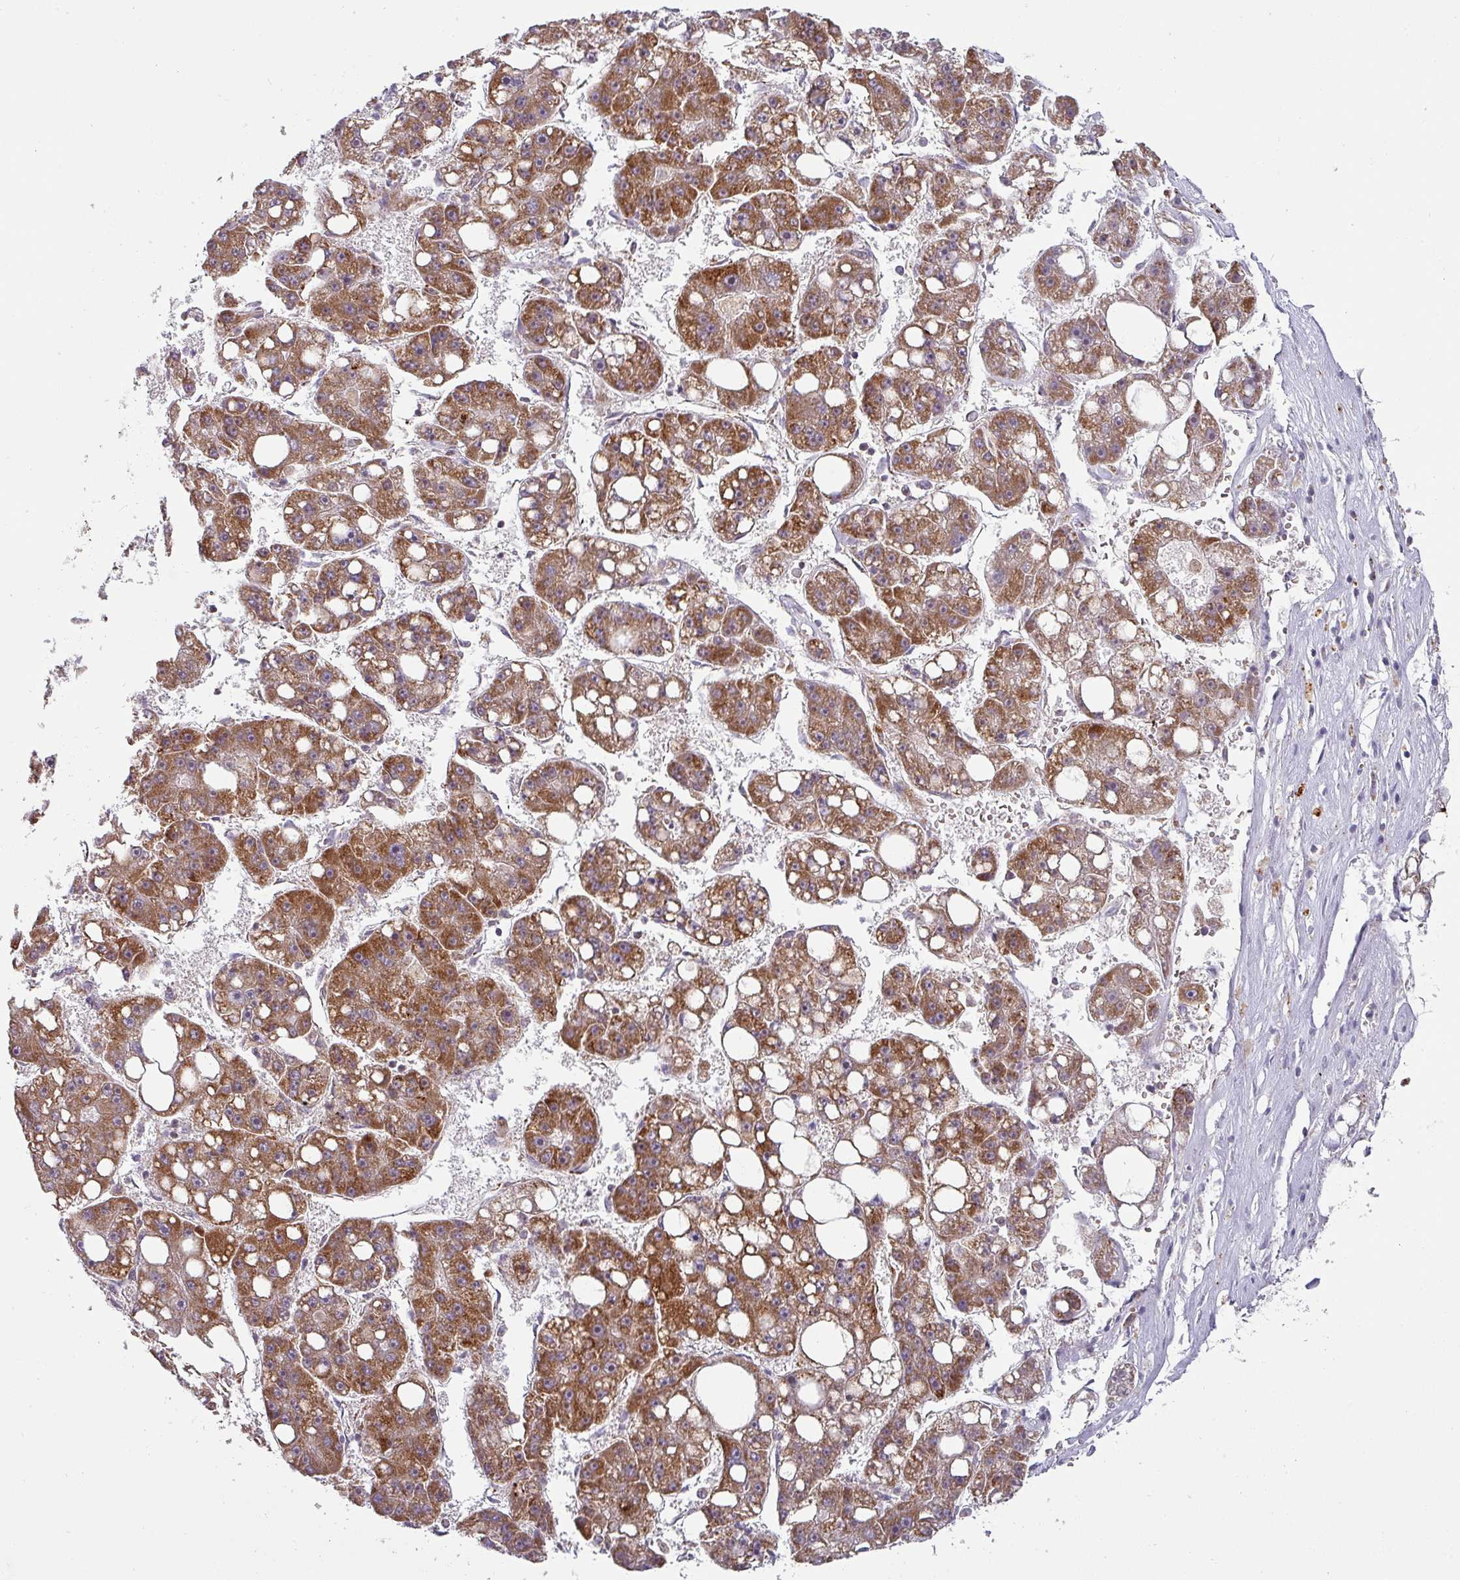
{"staining": {"intensity": "strong", "quantity": ">75%", "location": "cytoplasmic/membranous"}, "tissue": "liver cancer", "cell_type": "Tumor cells", "image_type": "cancer", "snomed": [{"axis": "morphology", "description": "Carcinoma, Hepatocellular, NOS"}, {"axis": "topography", "description": "Liver"}], "caption": "IHC of human liver cancer (hepatocellular carcinoma) reveals high levels of strong cytoplasmic/membranous staining in about >75% of tumor cells.", "gene": "MRPS16", "patient": {"sex": "female", "age": 61}}